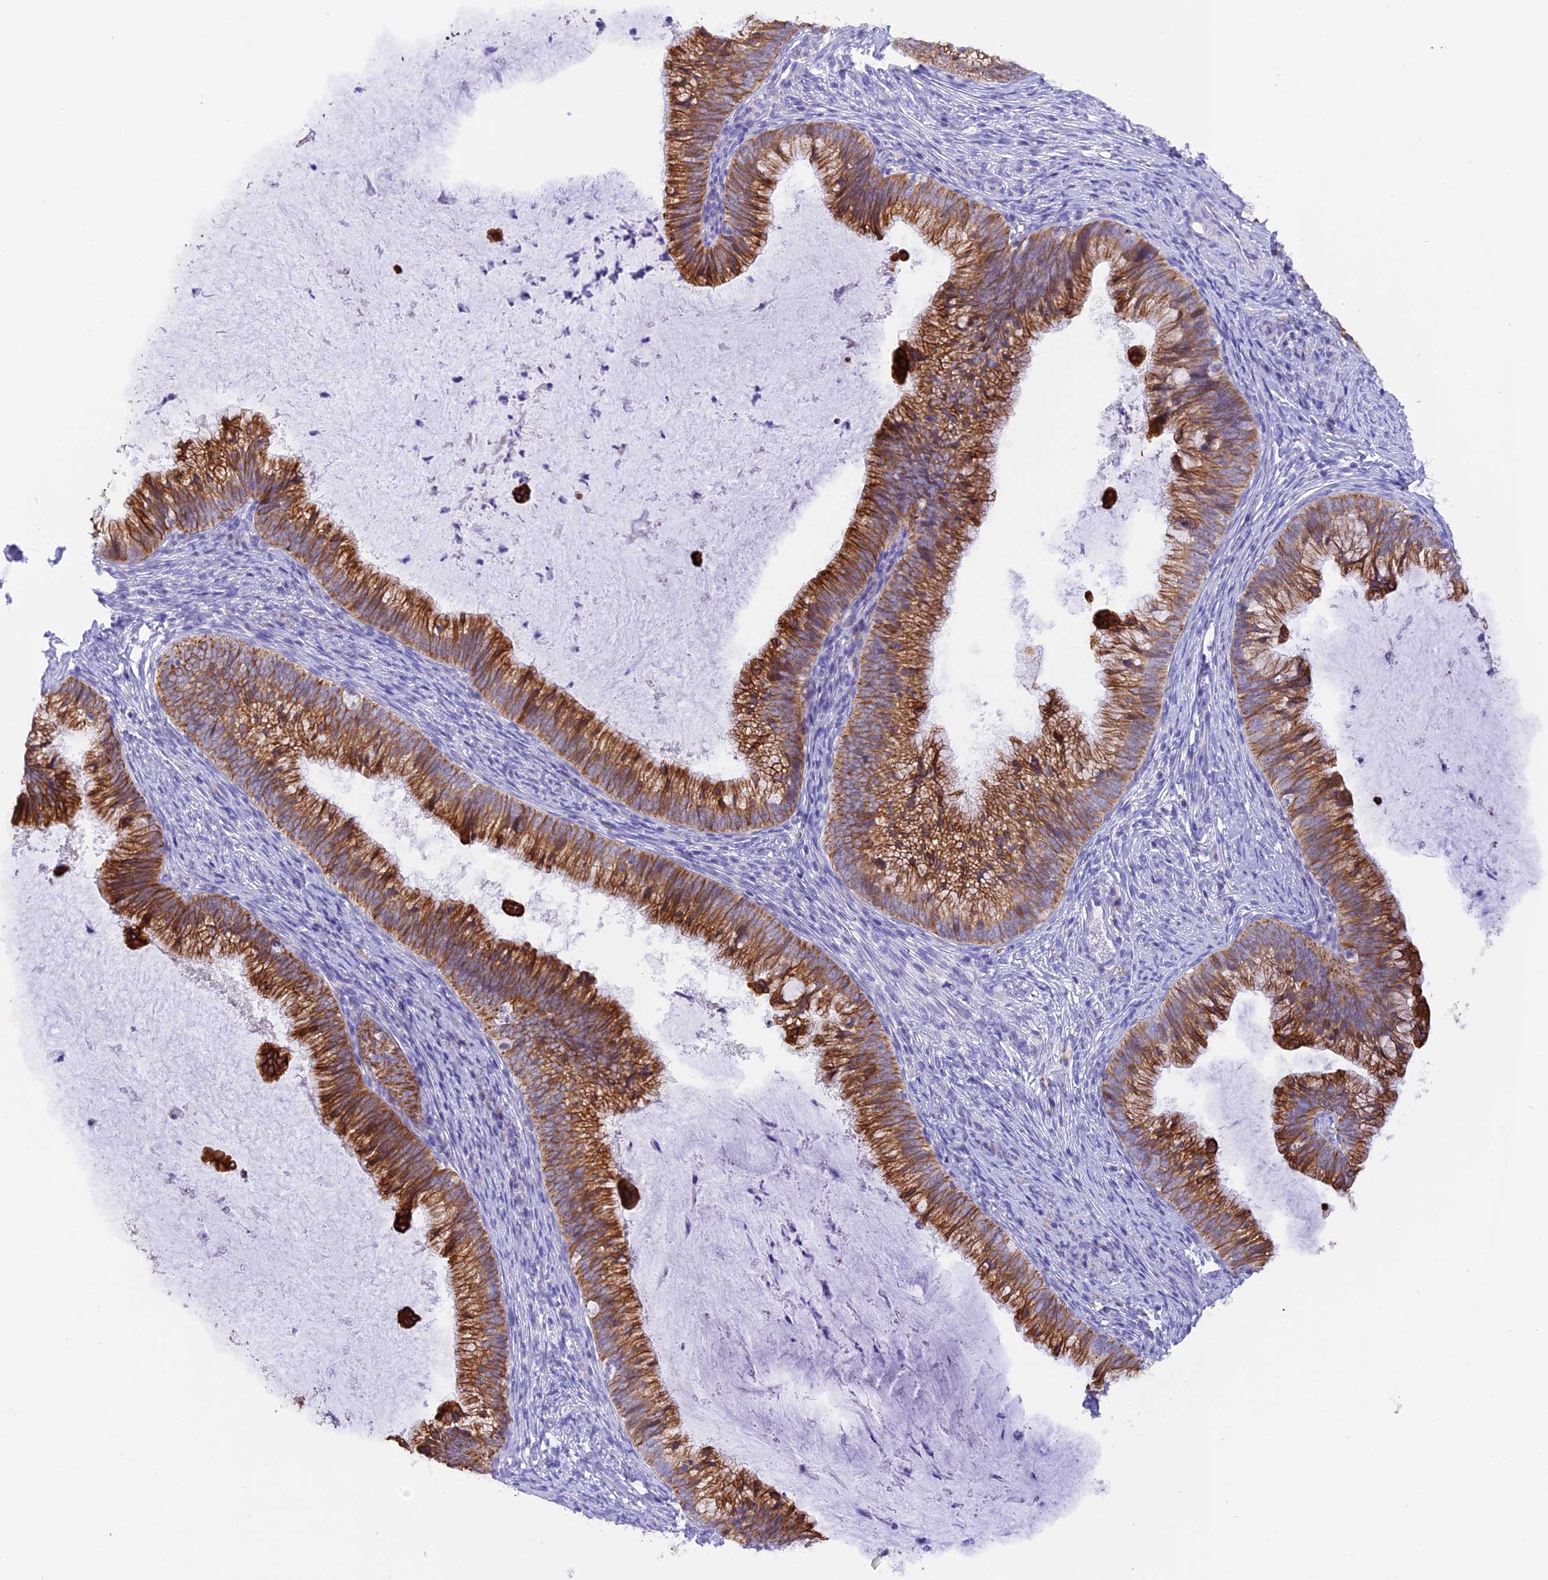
{"staining": {"intensity": "strong", "quantity": ">75%", "location": "cytoplasmic/membranous"}, "tissue": "cervical cancer", "cell_type": "Tumor cells", "image_type": "cancer", "snomed": [{"axis": "morphology", "description": "Adenocarcinoma, NOS"}, {"axis": "topography", "description": "Cervix"}], "caption": "Immunohistochemistry (IHC) (DAB) staining of cervical cancer reveals strong cytoplasmic/membranous protein positivity in about >75% of tumor cells.", "gene": "PKIA", "patient": {"sex": "female", "age": 36}}